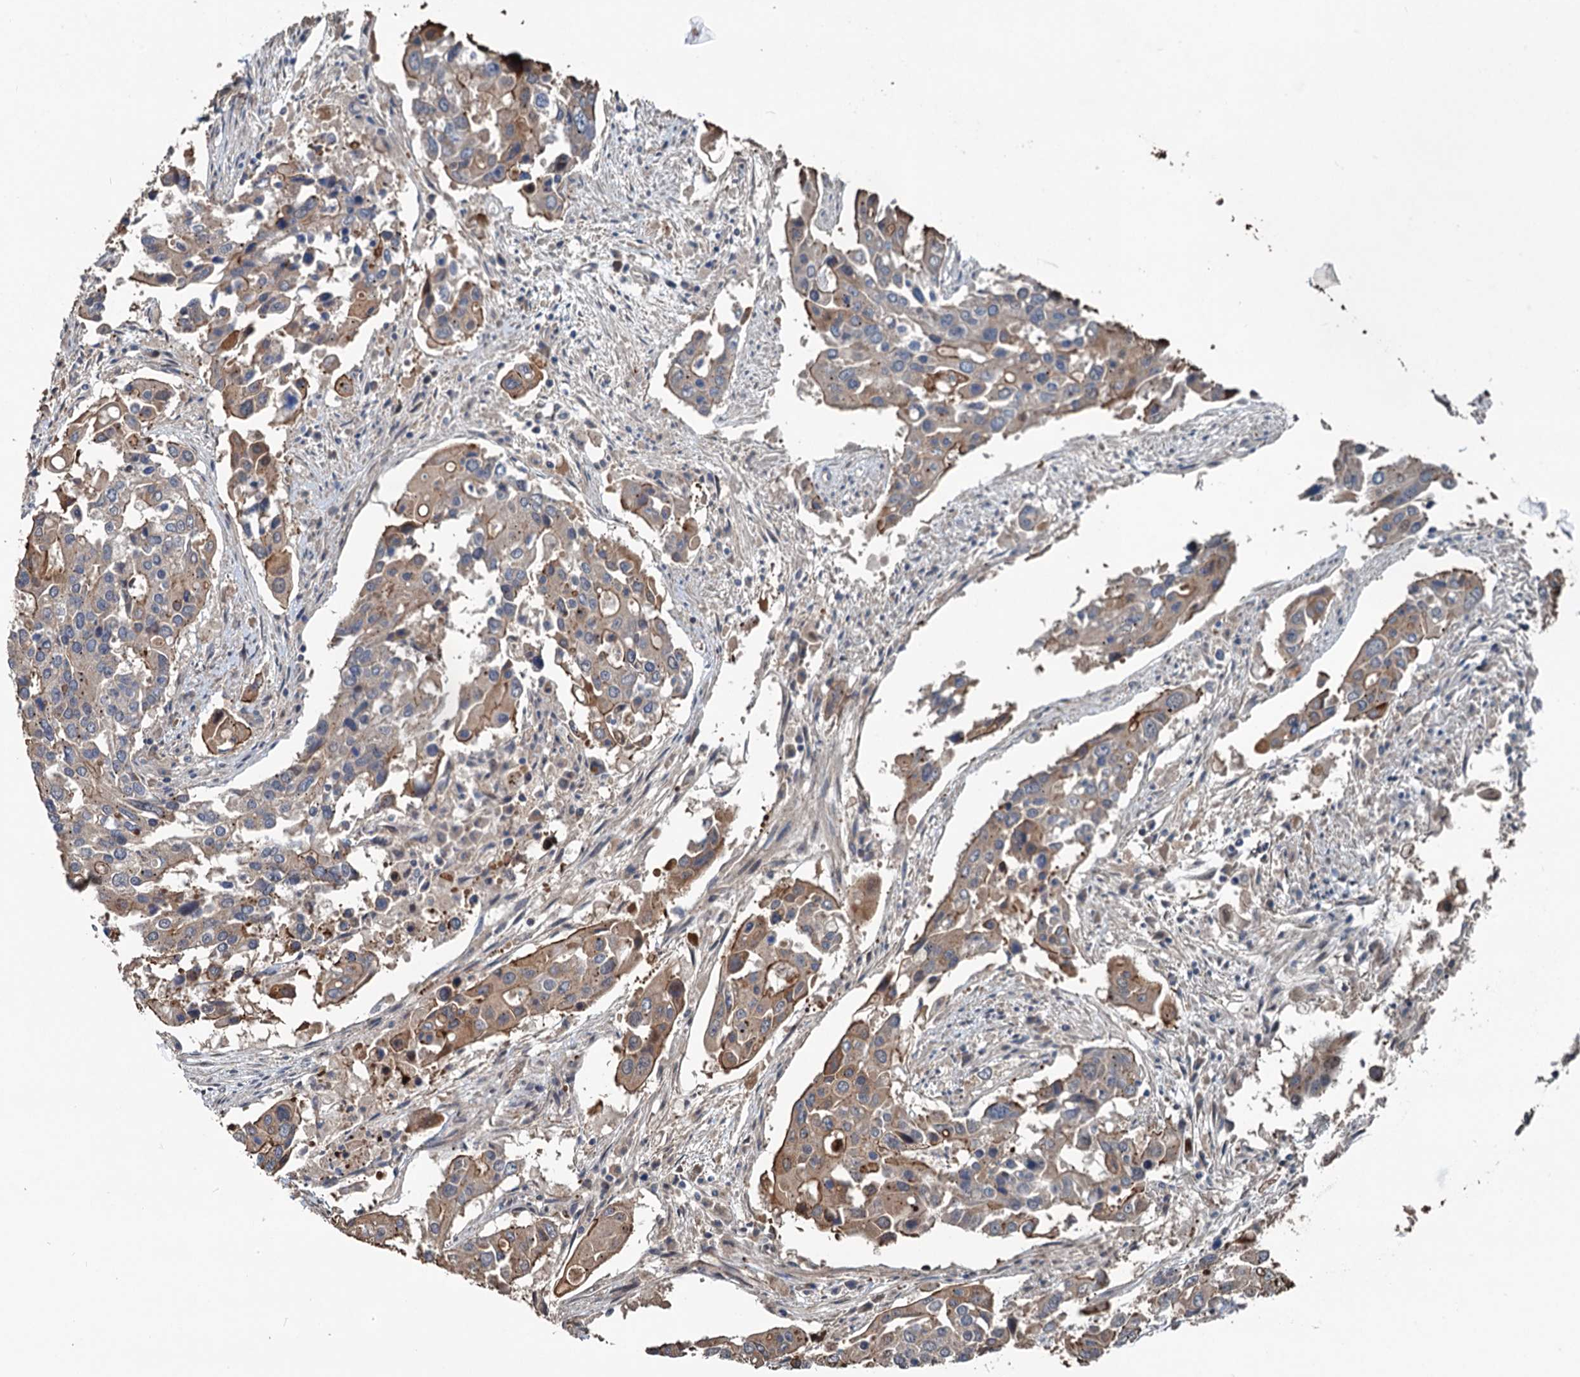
{"staining": {"intensity": "moderate", "quantity": ">75%", "location": "cytoplasmic/membranous"}, "tissue": "colorectal cancer", "cell_type": "Tumor cells", "image_type": "cancer", "snomed": [{"axis": "morphology", "description": "Adenocarcinoma, NOS"}, {"axis": "topography", "description": "Colon"}], "caption": "IHC (DAB) staining of adenocarcinoma (colorectal) displays moderate cytoplasmic/membranous protein positivity in about >75% of tumor cells.", "gene": "TEDC1", "patient": {"sex": "male", "age": 77}}